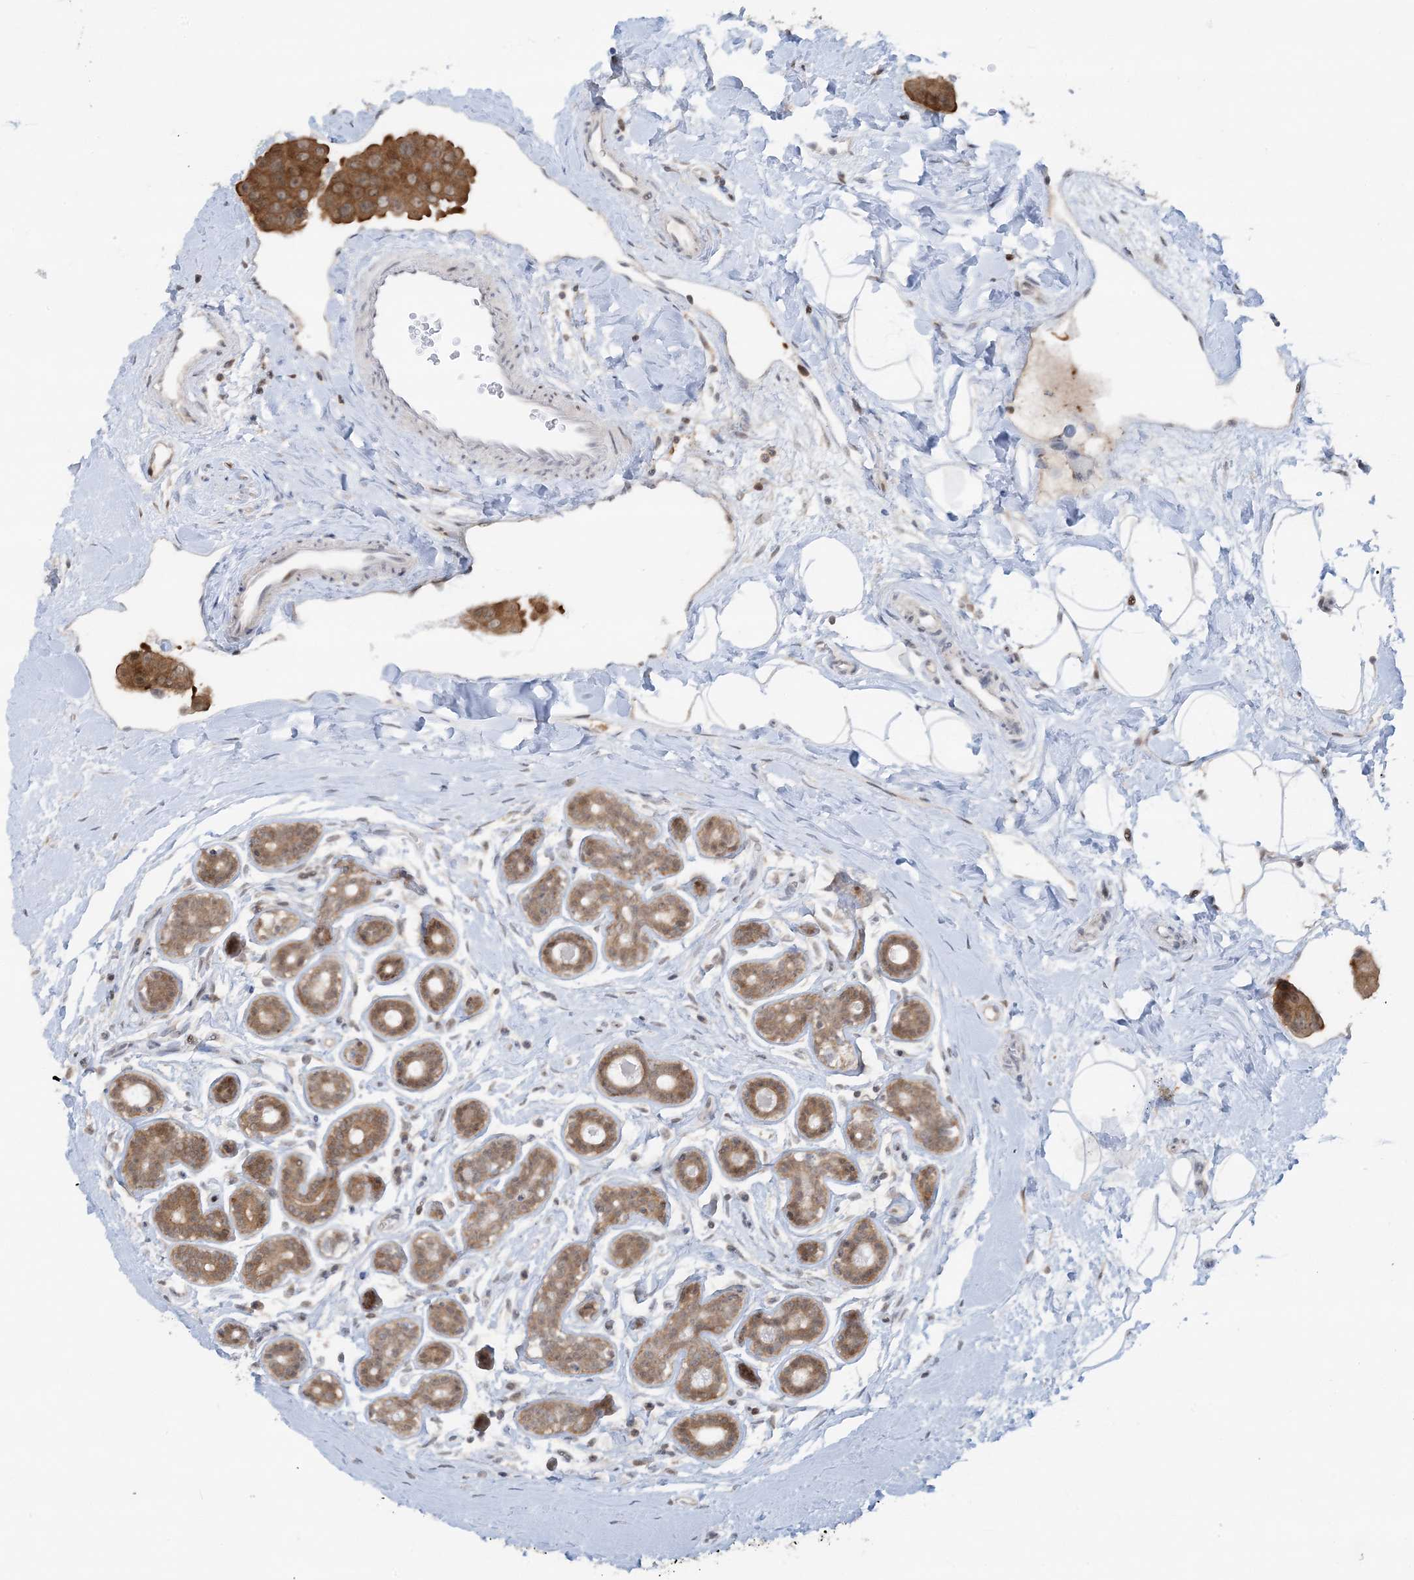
{"staining": {"intensity": "moderate", "quantity": ">75%", "location": "cytoplasmic/membranous"}, "tissue": "breast cancer", "cell_type": "Tumor cells", "image_type": "cancer", "snomed": [{"axis": "morphology", "description": "Normal tissue, NOS"}, {"axis": "morphology", "description": "Duct carcinoma"}, {"axis": "topography", "description": "Breast"}], "caption": "The image shows immunohistochemical staining of breast invasive ductal carcinoma. There is moderate cytoplasmic/membranous staining is appreciated in about >75% of tumor cells.", "gene": "OGA", "patient": {"sex": "female", "age": 39}}